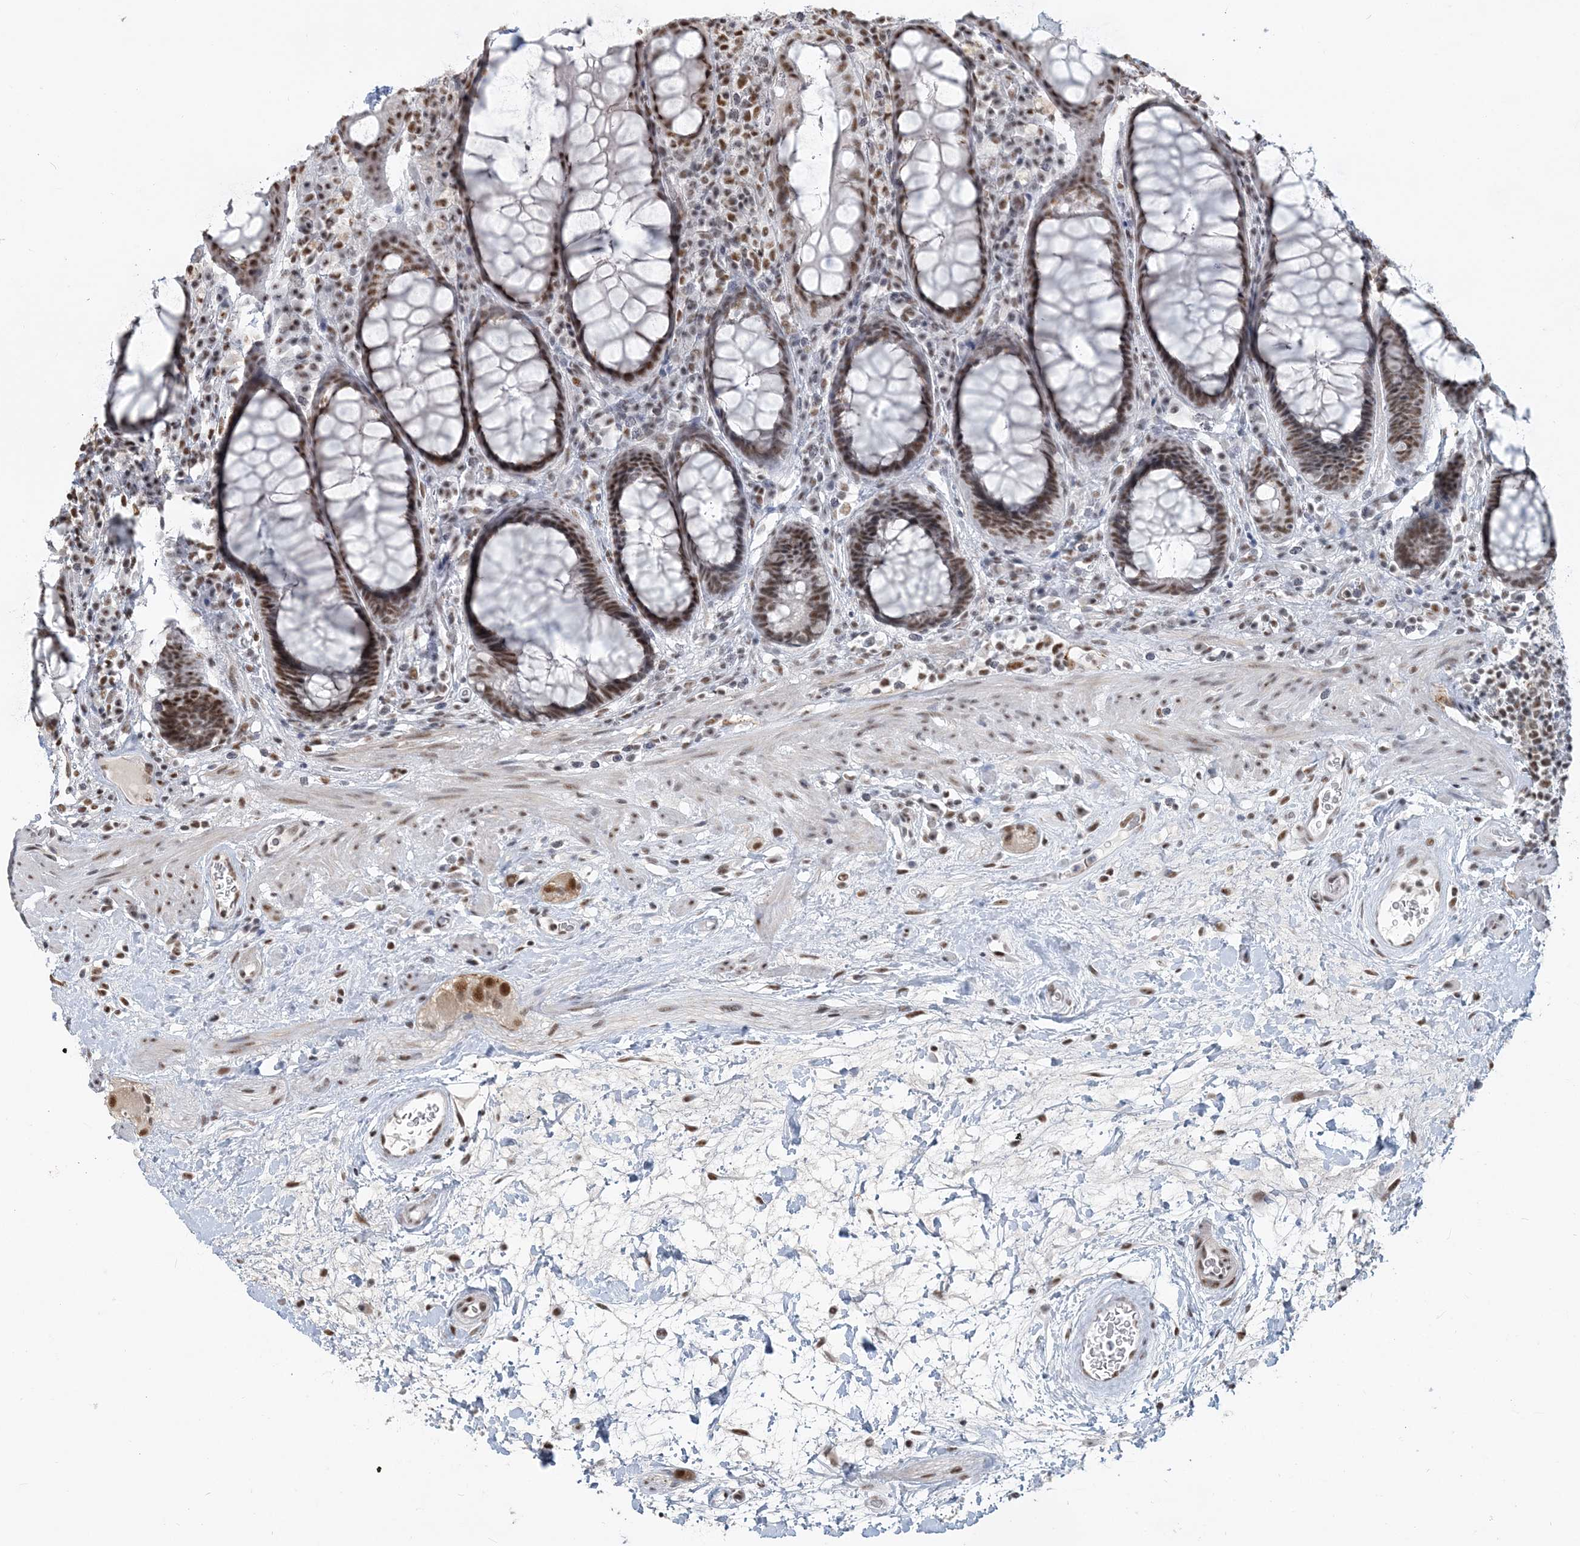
{"staining": {"intensity": "moderate", "quantity": ">75%", "location": "nuclear"}, "tissue": "rectum", "cell_type": "Glandular cells", "image_type": "normal", "snomed": [{"axis": "morphology", "description": "Normal tissue, NOS"}, {"axis": "topography", "description": "Rectum"}], "caption": "Brown immunohistochemical staining in normal rectum shows moderate nuclear expression in approximately >75% of glandular cells.", "gene": "PLRG1", "patient": {"sex": "male", "age": 64}}